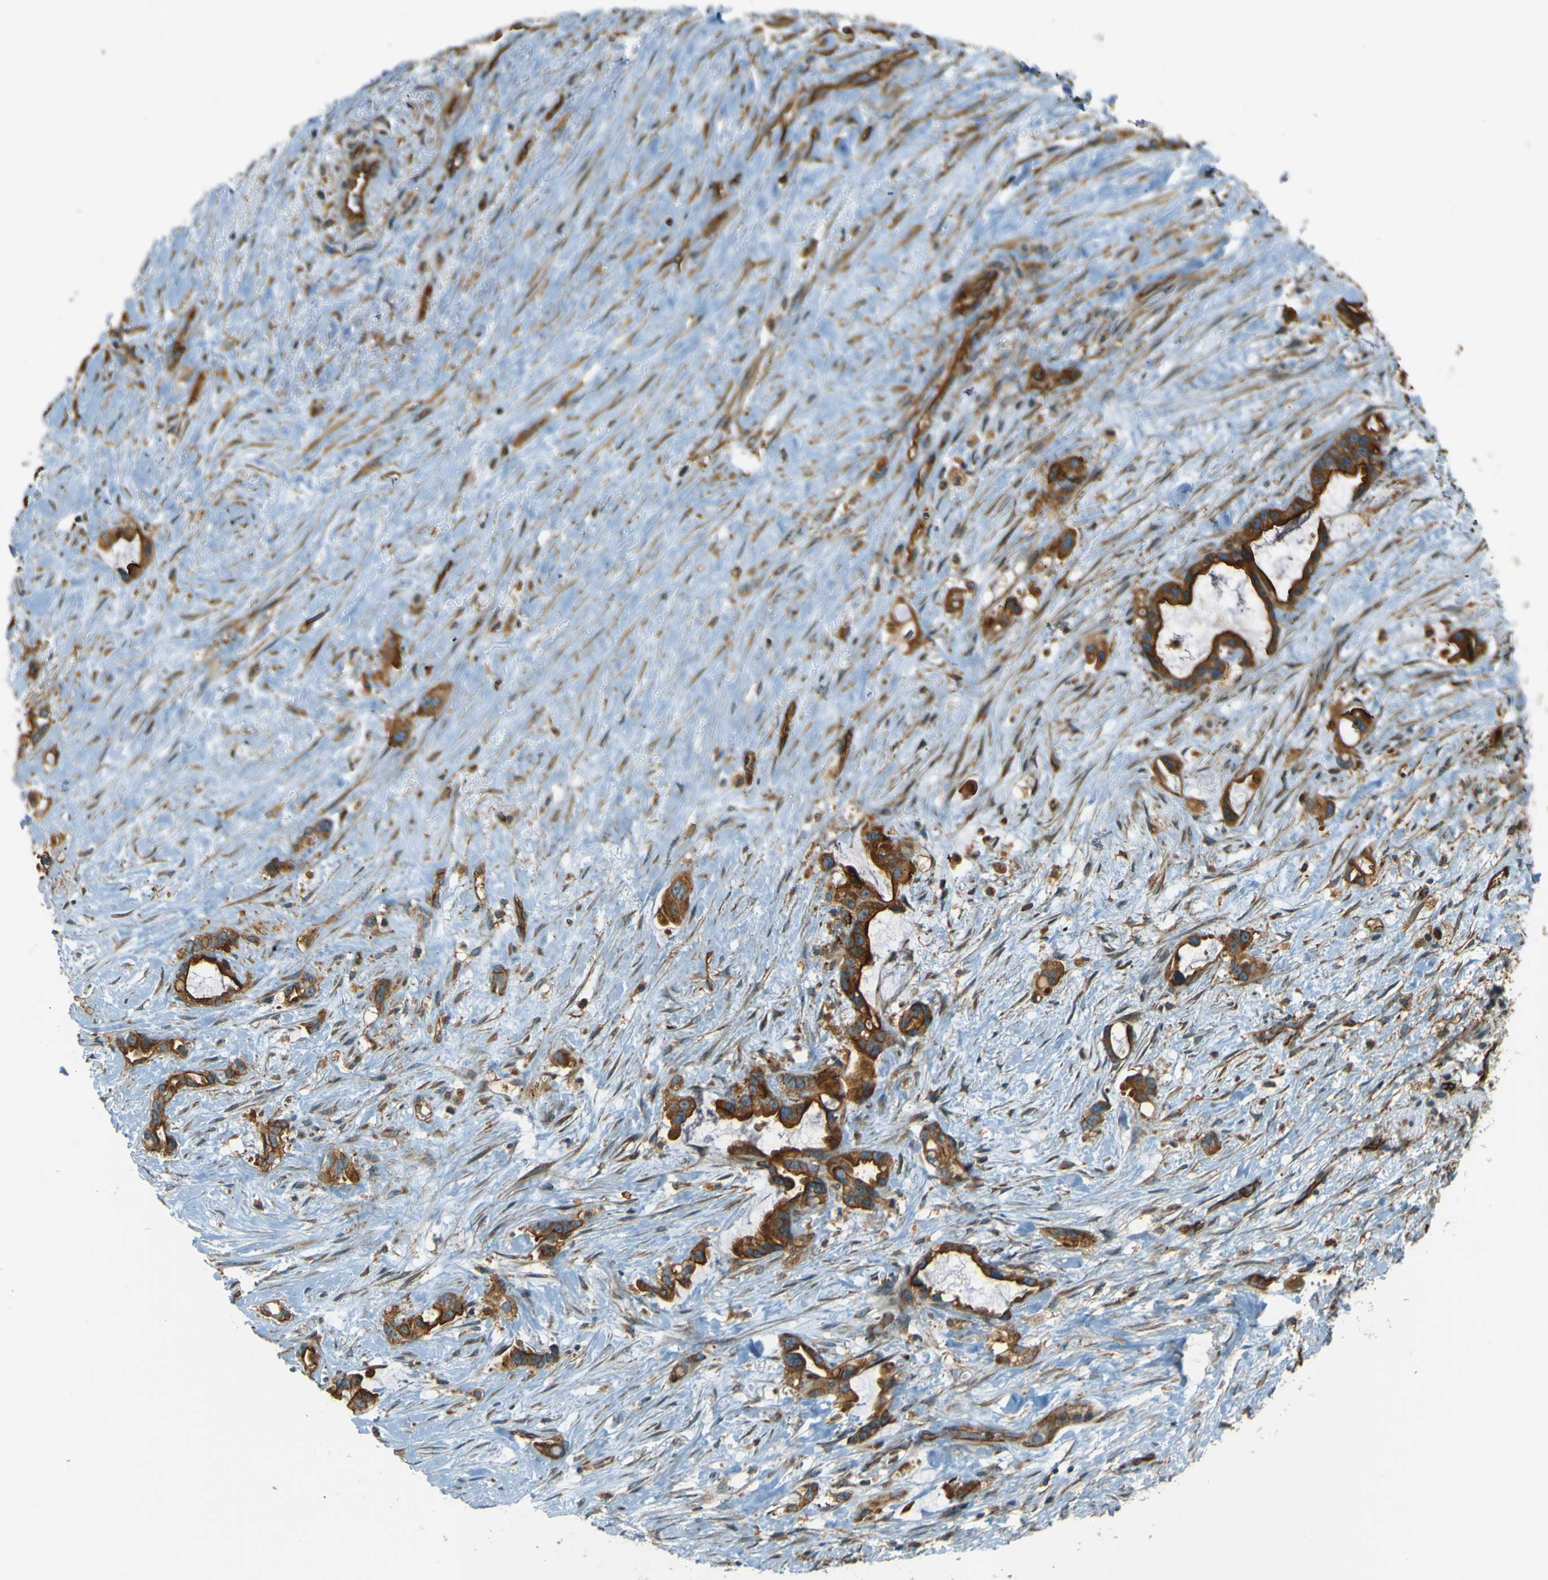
{"staining": {"intensity": "strong", "quantity": ">75%", "location": "cytoplasmic/membranous"}, "tissue": "liver cancer", "cell_type": "Tumor cells", "image_type": "cancer", "snomed": [{"axis": "morphology", "description": "Cholangiocarcinoma"}, {"axis": "topography", "description": "Liver"}], "caption": "Immunohistochemistry (IHC) of human liver cancer (cholangiocarcinoma) exhibits high levels of strong cytoplasmic/membranous staining in approximately >75% of tumor cells. The protein of interest is shown in brown color, while the nuclei are stained blue.", "gene": "DNAJC5", "patient": {"sex": "female", "age": 65}}